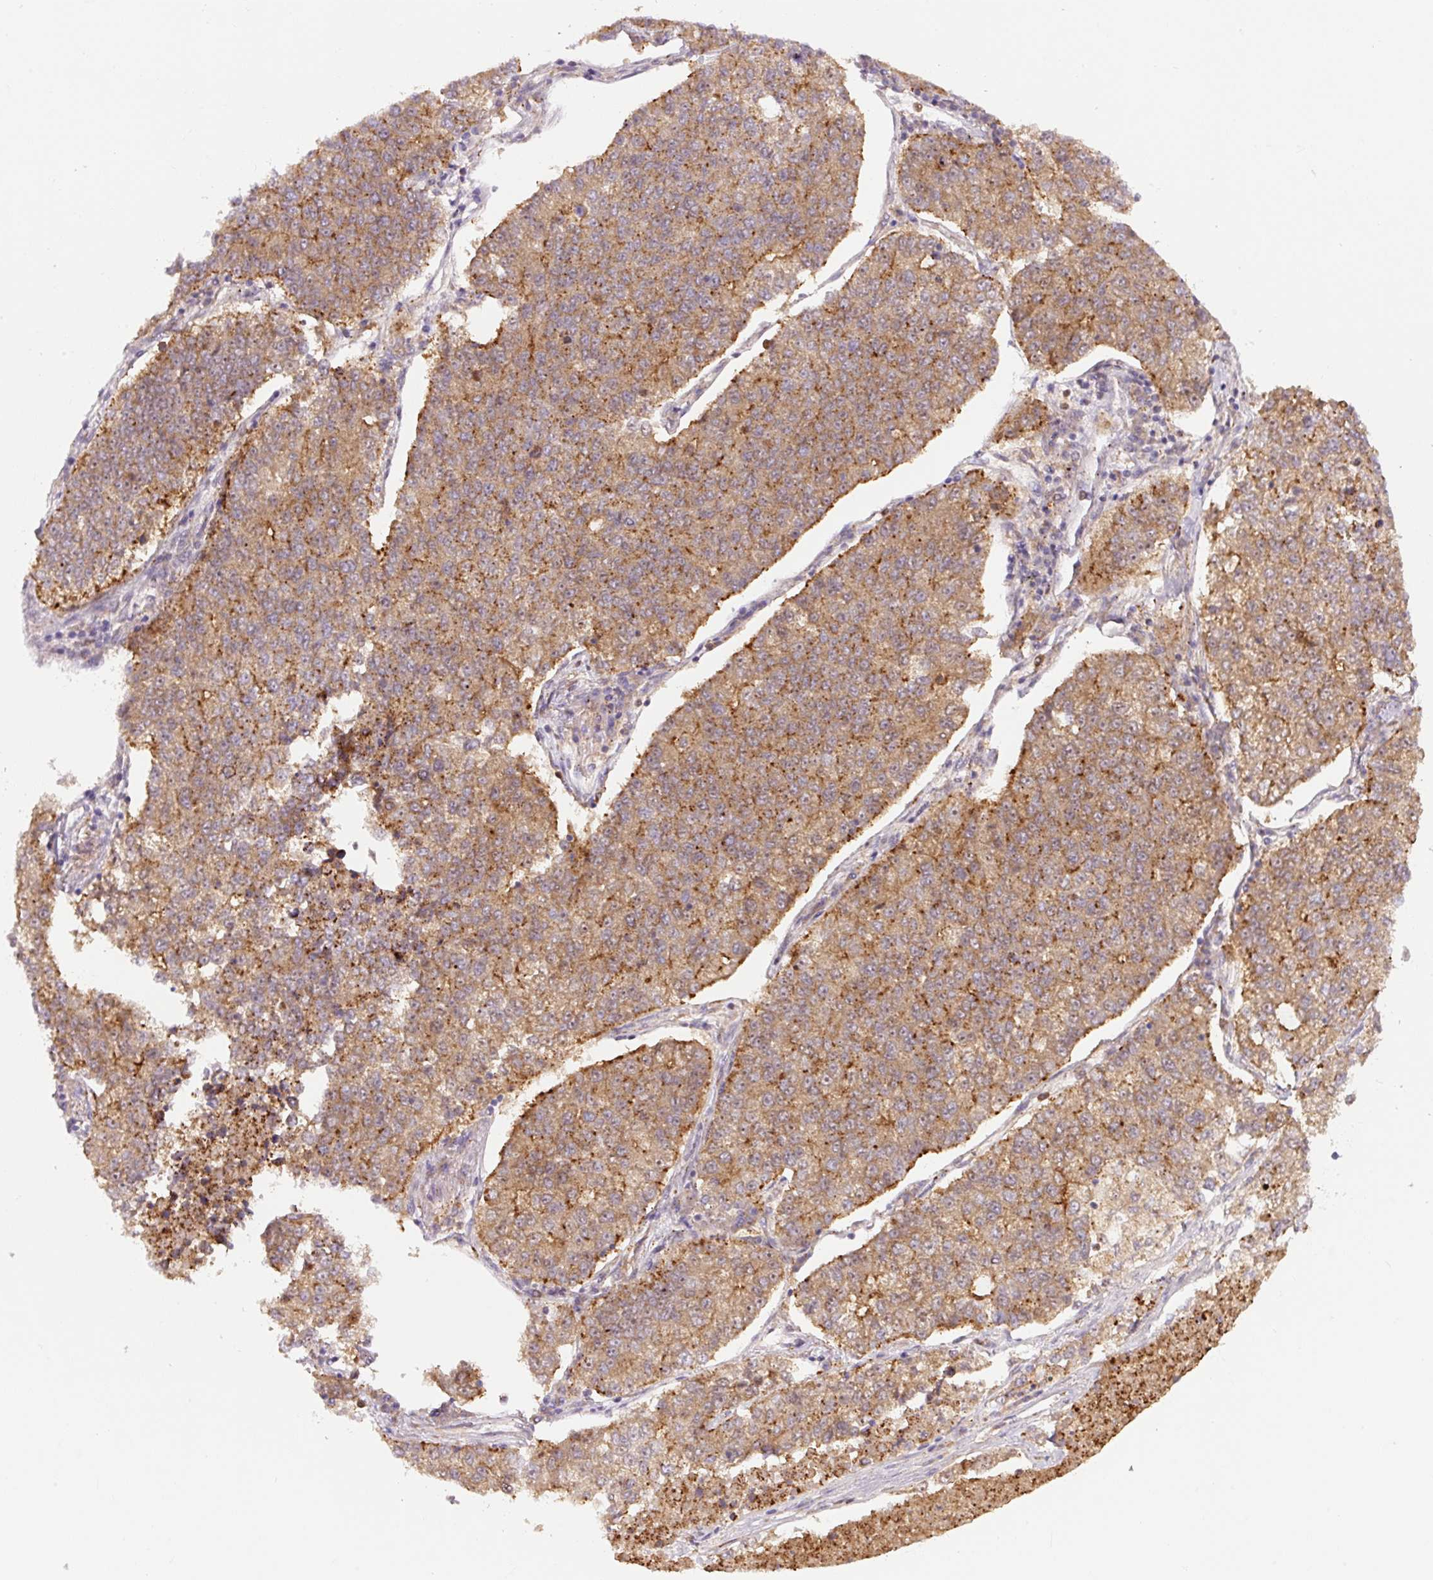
{"staining": {"intensity": "moderate", "quantity": ">75%", "location": "cytoplasmic/membranous"}, "tissue": "lung cancer", "cell_type": "Tumor cells", "image_type": "cancer", "snomed": [{"axis": "morphology", "description": "Adenocarcinoma, NOS"}, {"axis": "topography", "description": "Lung"}], "caption": "Lung adenocarcinoma tissue reveals moderate cytoplasmic/membranous positivity in approximately >75% of tumor cells", "gene": "ZSWIM7", "patient": {"sex": "male", "age": 49}}